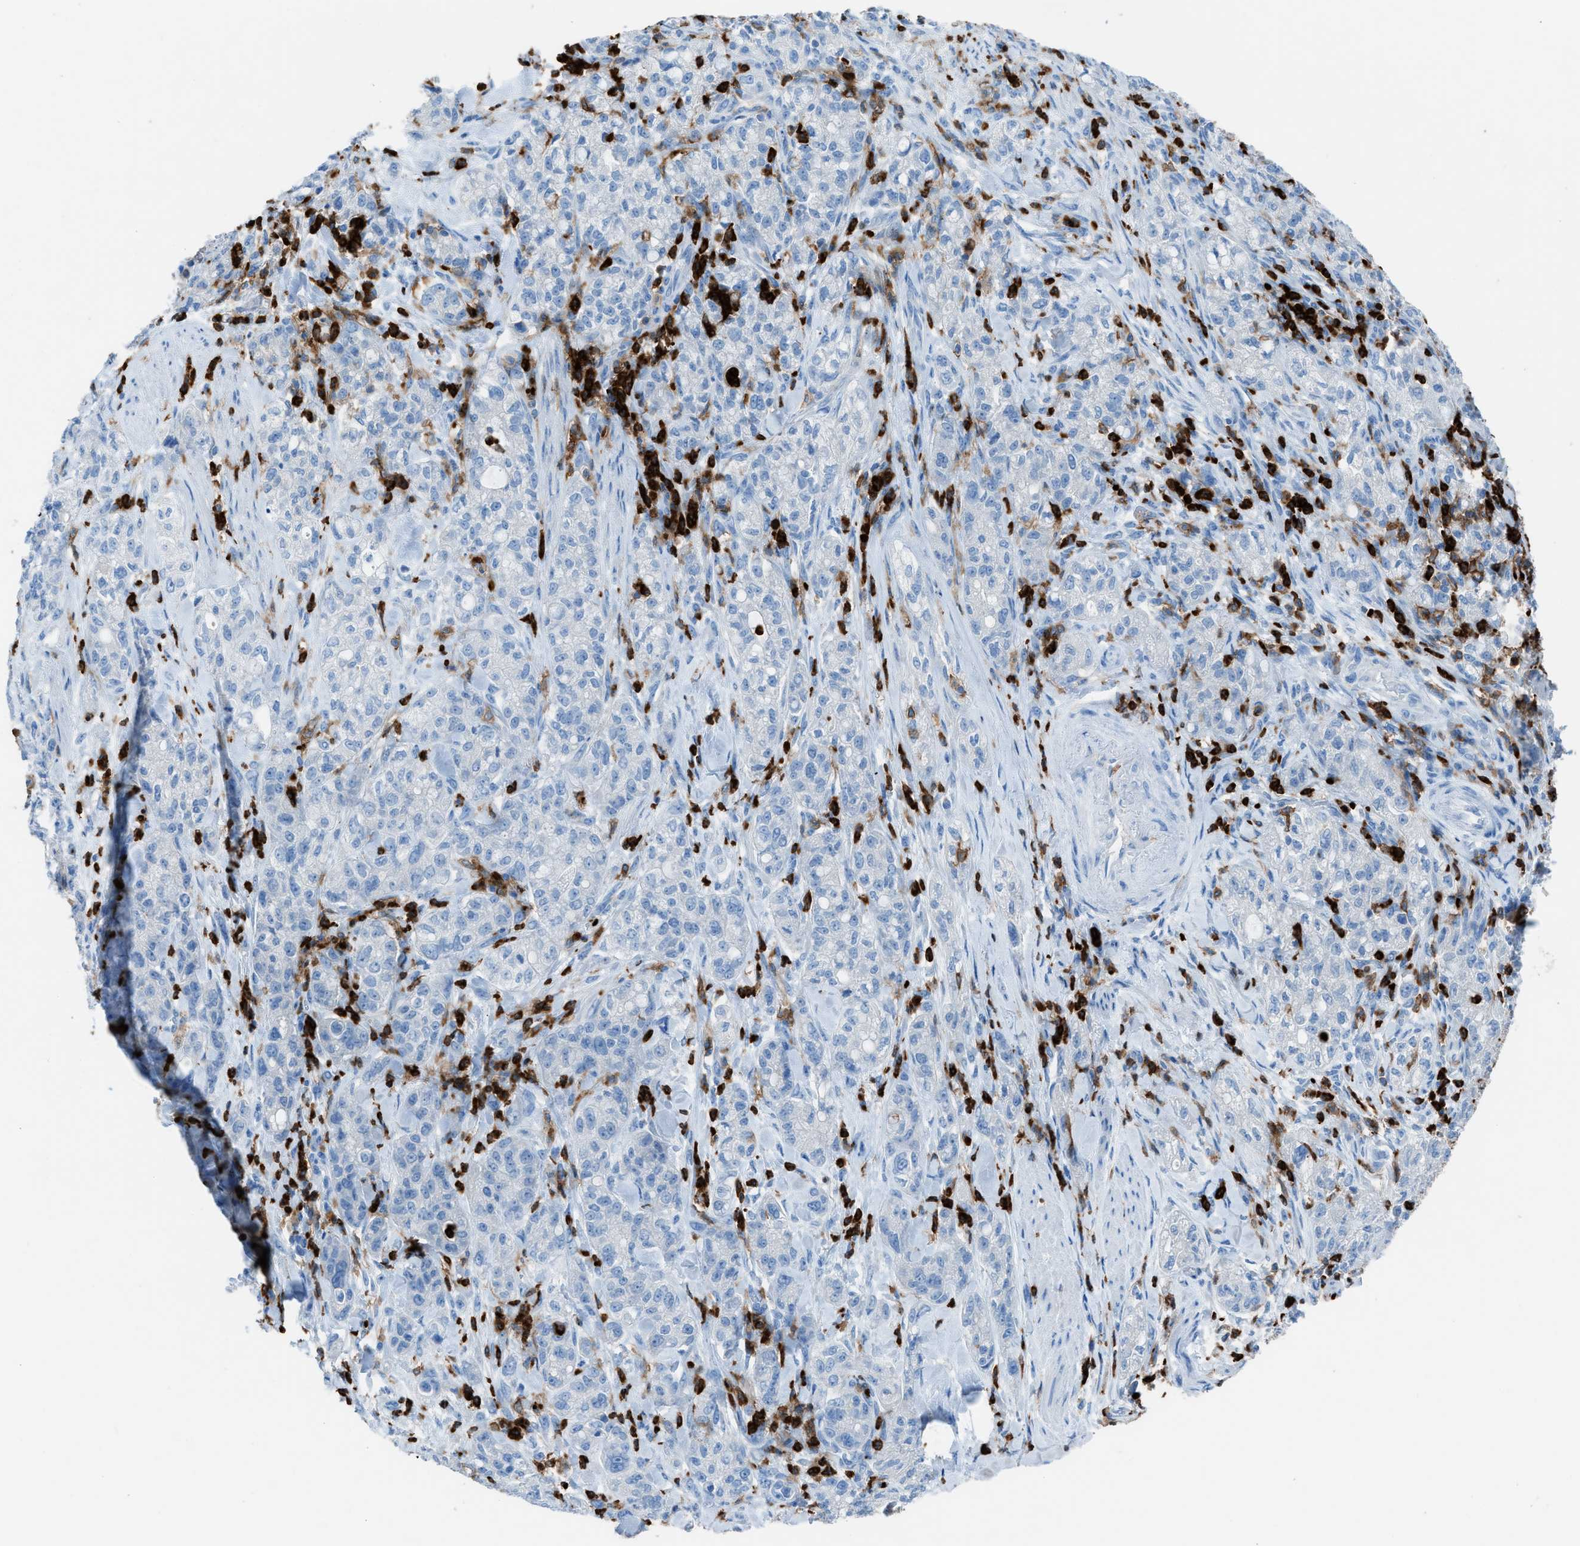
{"staining": {"intensity": "negative", "quantity": "none", "location": "none"}, "tissue": "pancreatic cancer", "cell_type": "Tumor cells", "image_type": "cancer", "snomed": [{"axis": "morphology", "description": "Adenocarcinoma, NOS"}, {"axis": "topography", "description": "Pancreas"}], "caption": "Protein analysis of pancreatic adenocarcinoma shows no significant staining in tumor cells.", "gene": "ITGB2", "patient": {"sex": "female", "age": 78}}